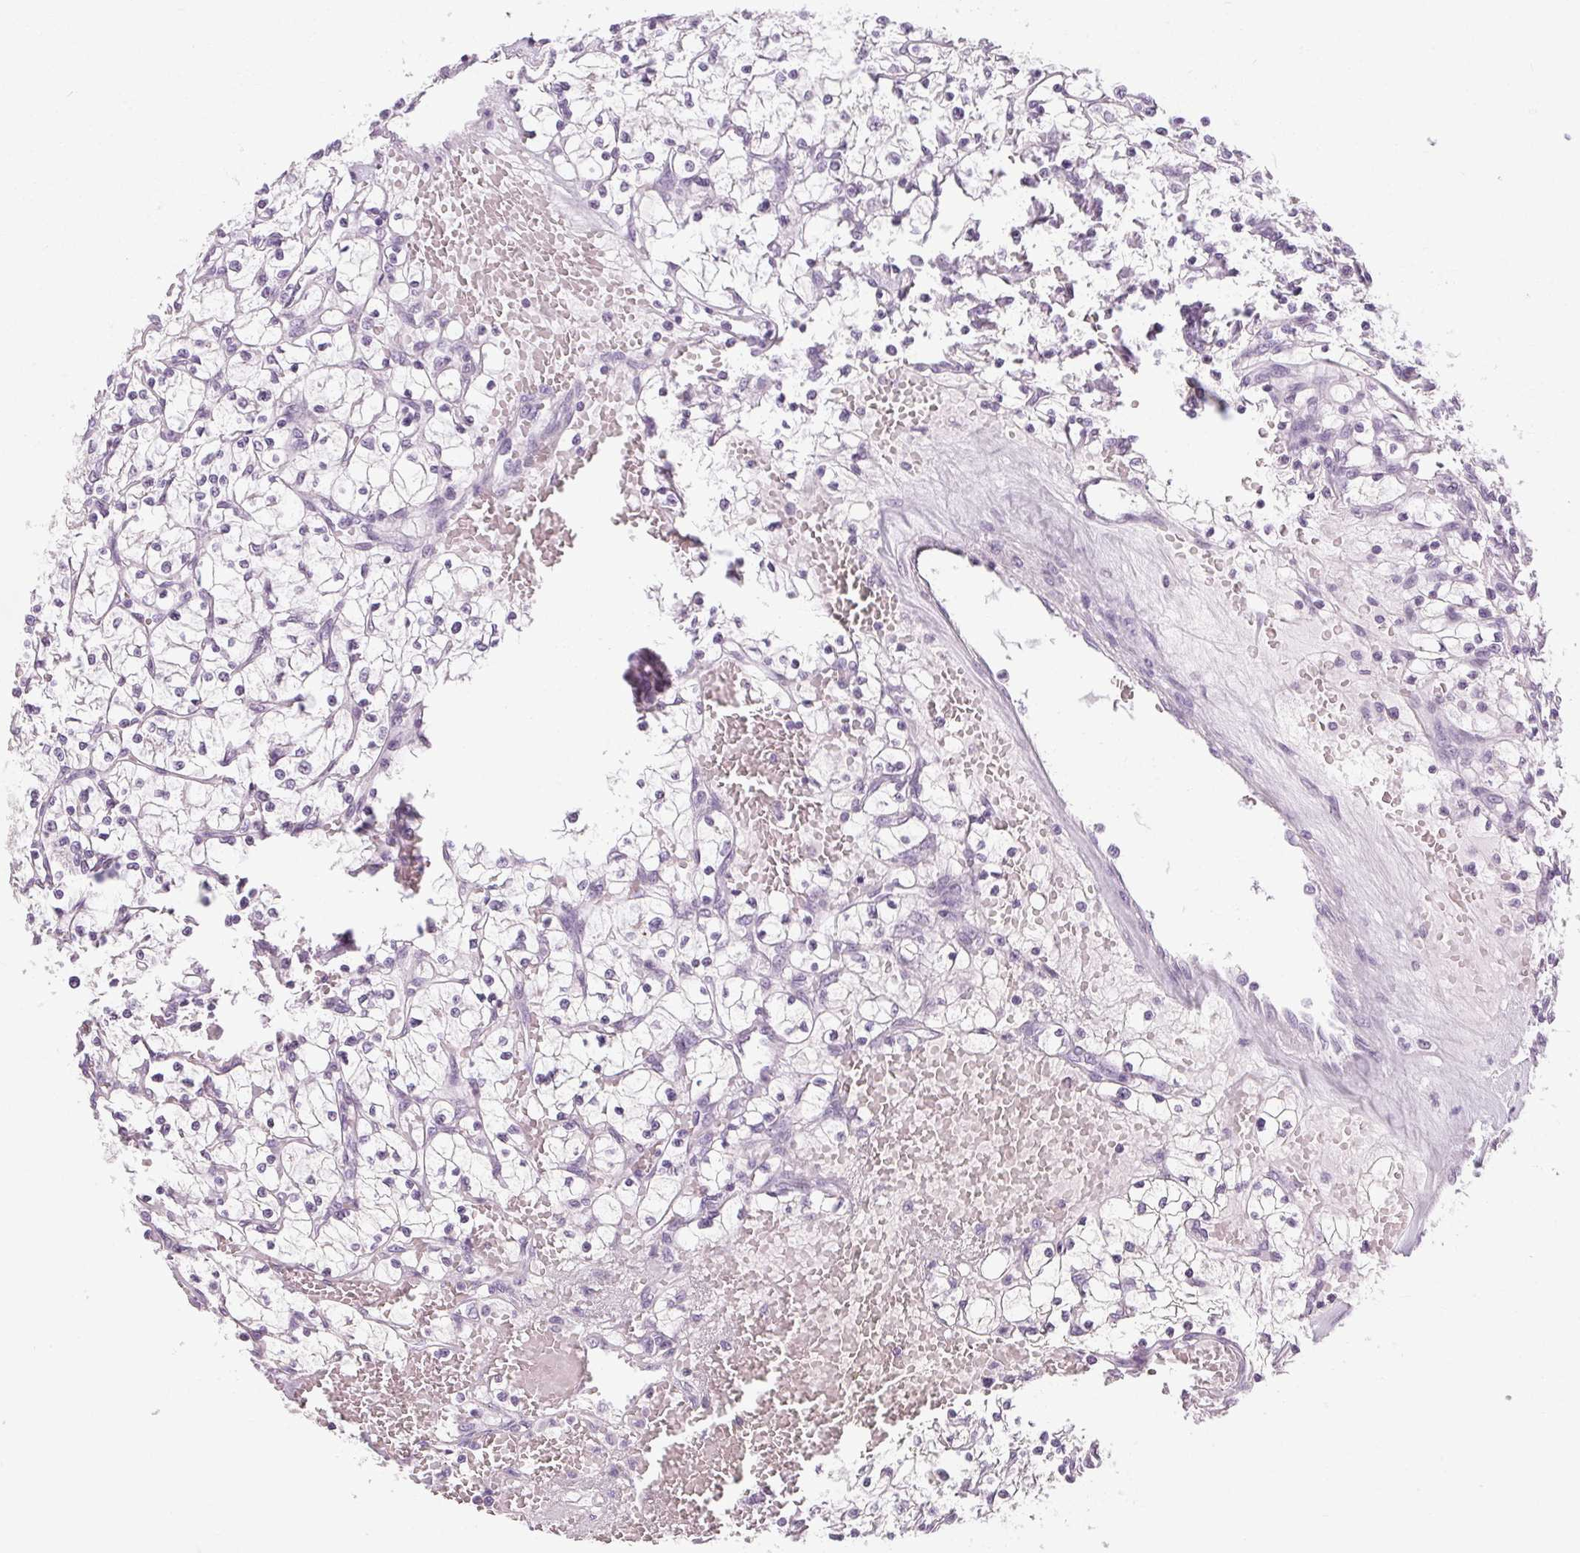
{"staining": {"intensity": "negative", "quantity": "none", "location": "none"}, "tissue": "renal cancer", "cell_type": "Tumor cells", "image_type": "cancer", "snomed": [{"axis": "morphology", "description": "Adenocarcinoma, NOS"}, {"axis": "topography", "description": "Kidney"}], "caption": "A high-resolution histopathology image shows immunohistochemistry staining of adenocarcinoma (renal), which displays no significant expression in tumor cells.", "gene": "POMC", "patient": {"sex": "female", "age": 64}}